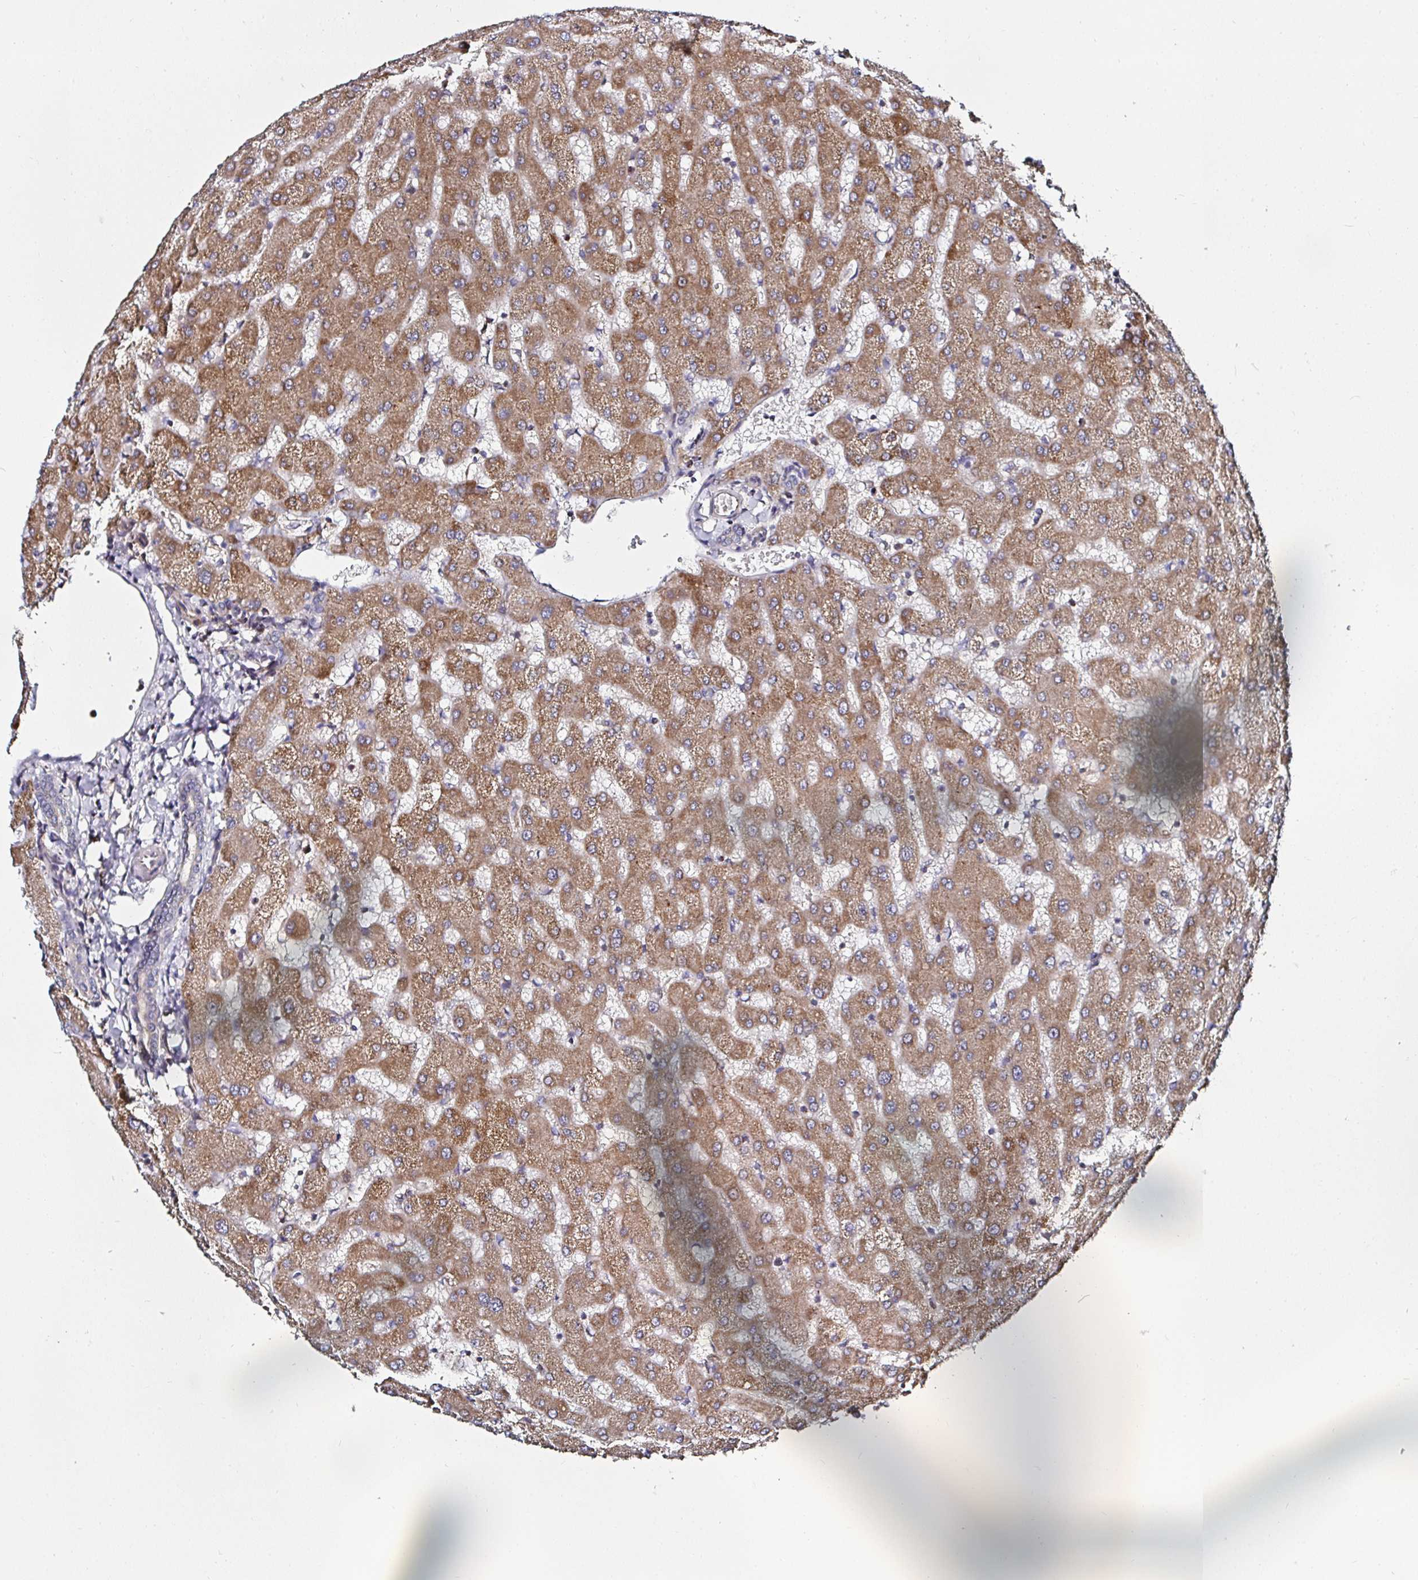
{"staining": {"intensity": "moderate", "quantity": ">75%", "location": "cytoplasmic/membranous"}, "tissue": "liver", "cell_type": "Cholangiocytes", "image_type": "normal", "snomed": [{"axis": "morphology", "description": "Normal tissue, NOS"}, {"axis": "topography", "description": "Liver"}], "caption": "The immunohistochemical stain labels moderate cytoplasmic/membranous staining in cholangiocytes of normal liver. The staining was performed using DAB (3,3'-diaminobenzidine), with brown indicating positive protein expression. Nuclei are stained blue with hematoxylin.", "gene": "ATAD3A", "patient": {"sex": "female", "age": 63}}